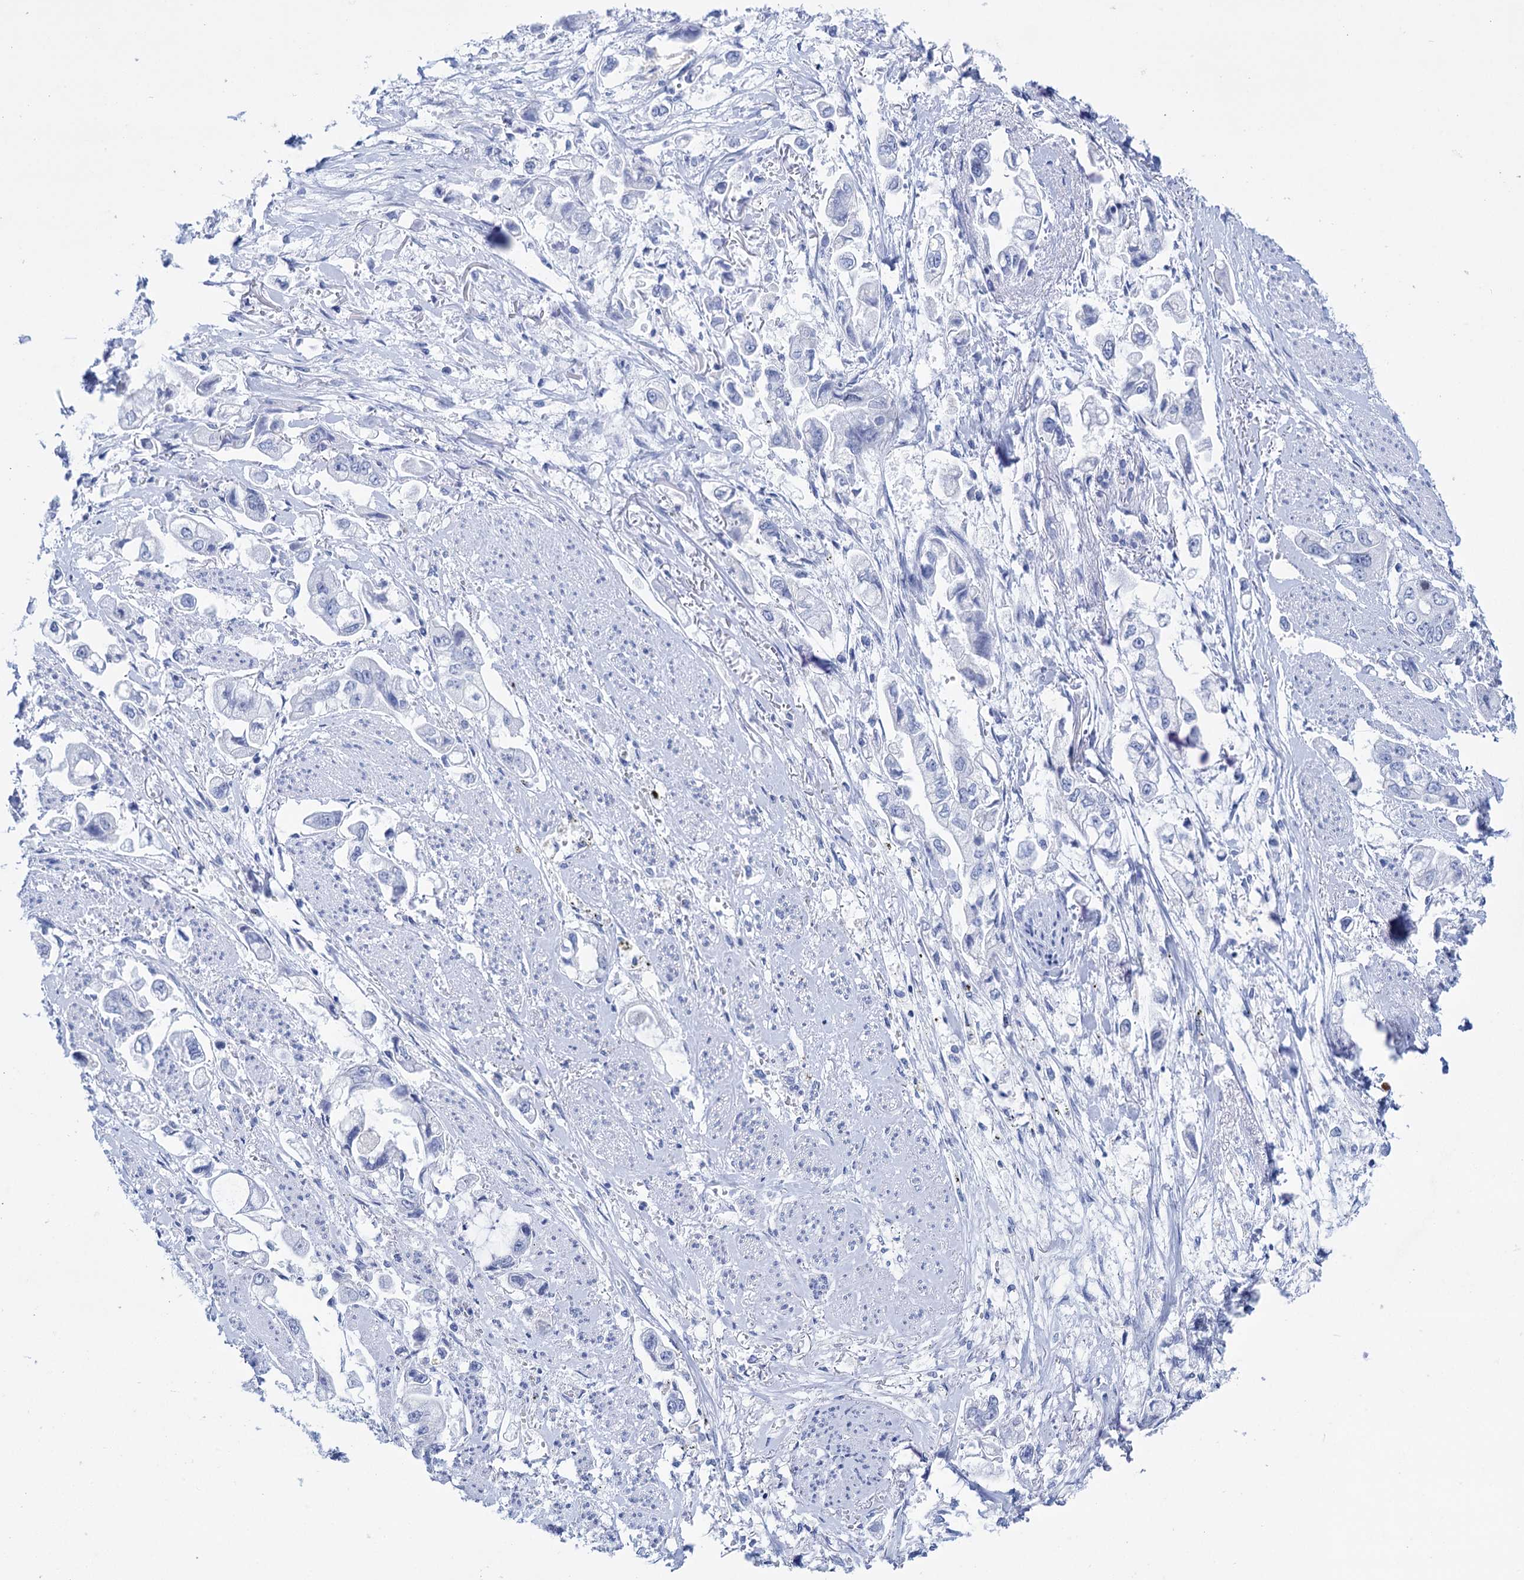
{"staining": {"intensity": "negative", "quantity": "none", "location": "none"}, "tissue": "stomach cancer", "cell_type": "Tumor cells", "image_type": "cancer", "snomed": [{"axis": "morphology", "description": "Adenocarcinoma, NOS"}, {"axis": "topography", "description": "Stomach"}], "caption": "Tumor cells are negative for brown protein staining in stomach adenocarcinoma.", "gene": "FBXW12", "patient": {"sex": "male", "age": 62}}